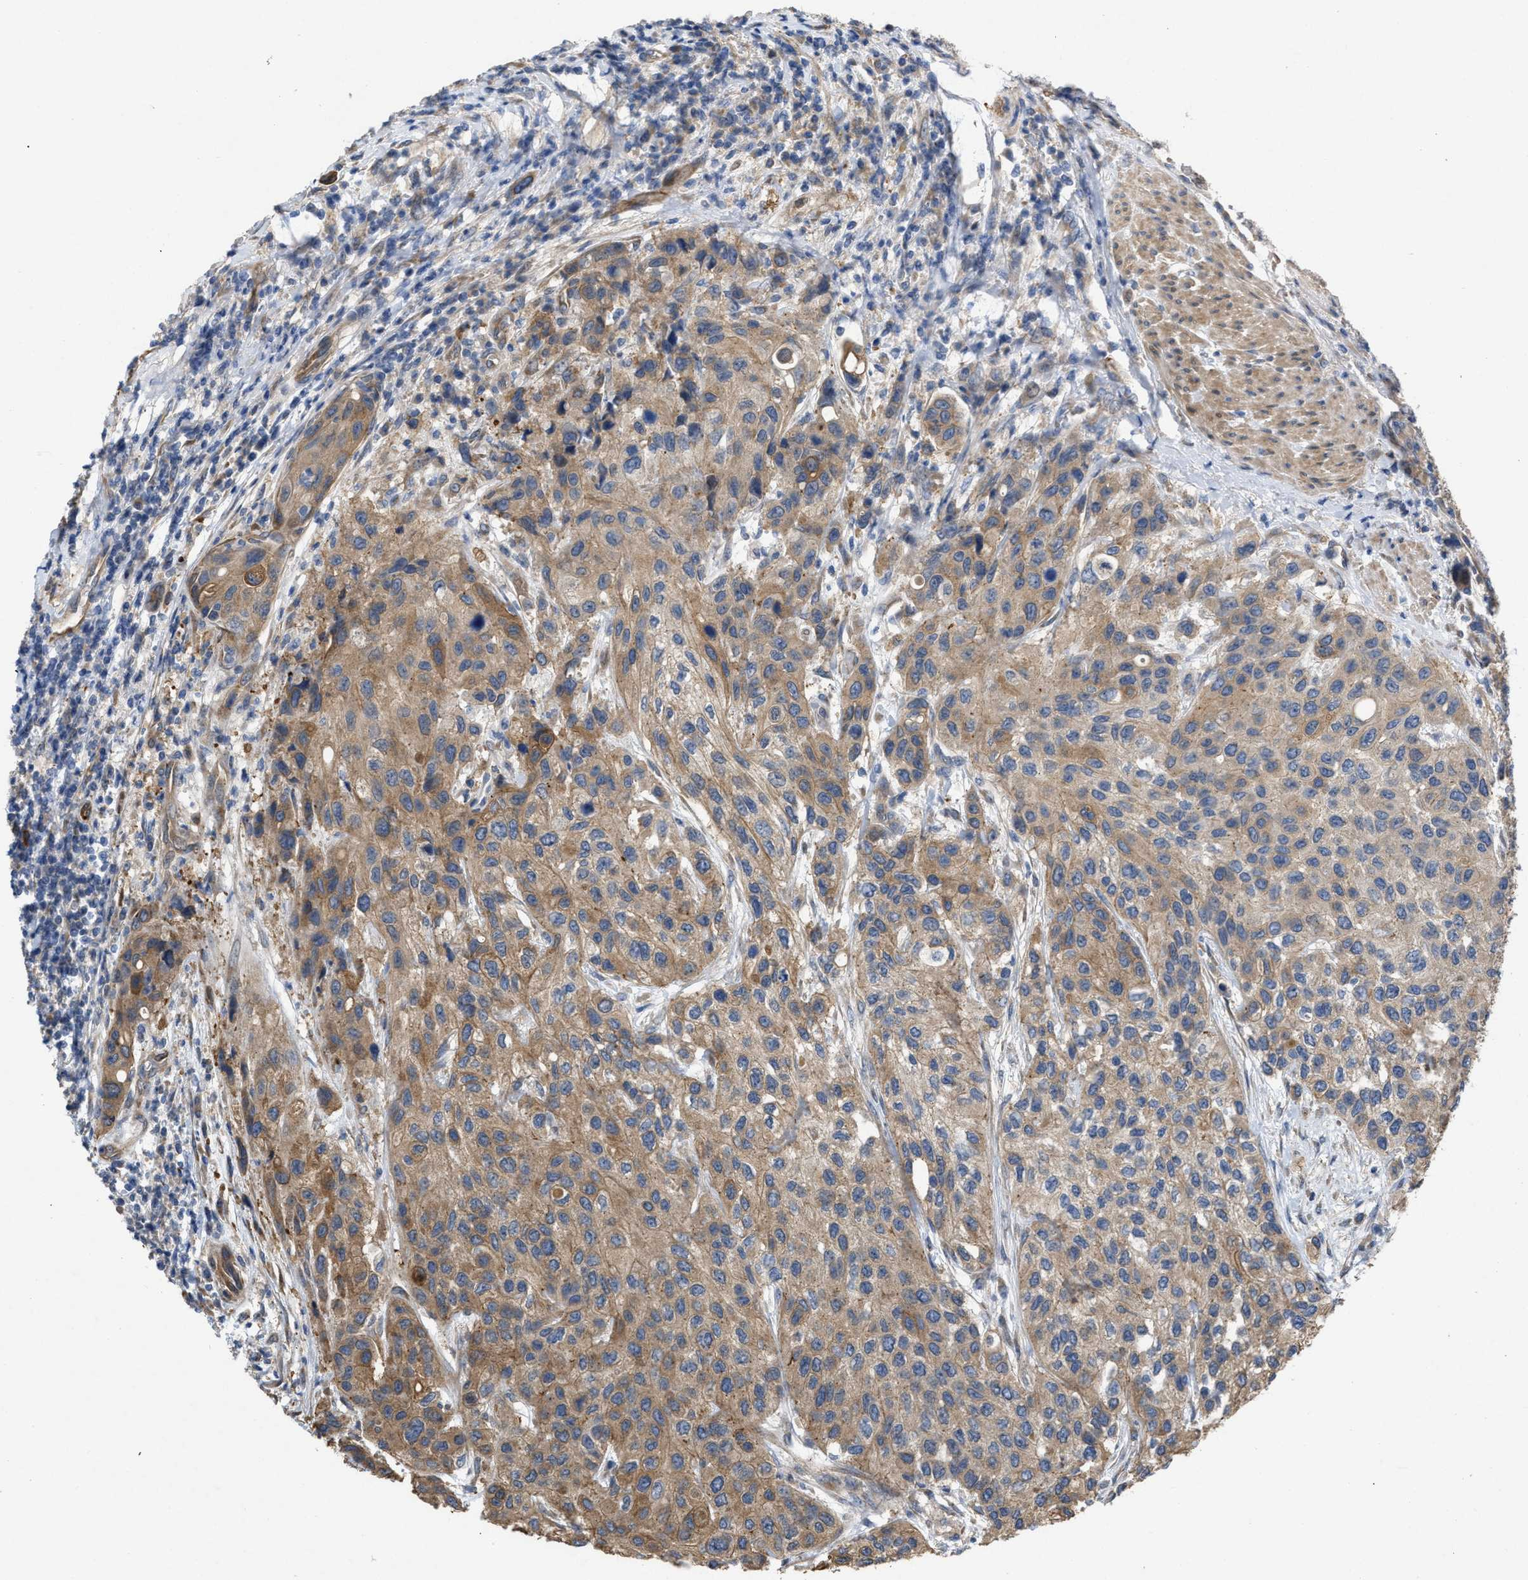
{"staining": {"intensity": "moderate", "quantity": ">75%", "location": "cytoplasmic/membranous"}, "tissue": "urothelial cancer", "cell_type": "Tumor cells", "image_type": "cancer", "snomed": [{"axis": "morphology", "description": "Urothelial carcinoma, High grade"}, {"axis": "topography", "description": "Urinary bladder"}], "caption": "Protein staining of high-grade urothelial carcinoma tissue reveals moderate cytoplasmic/membranous expression in approximately >75% of tumor cells.", "gene": "SLC4A11", "patient": {"sex": "female", "age": 56}}